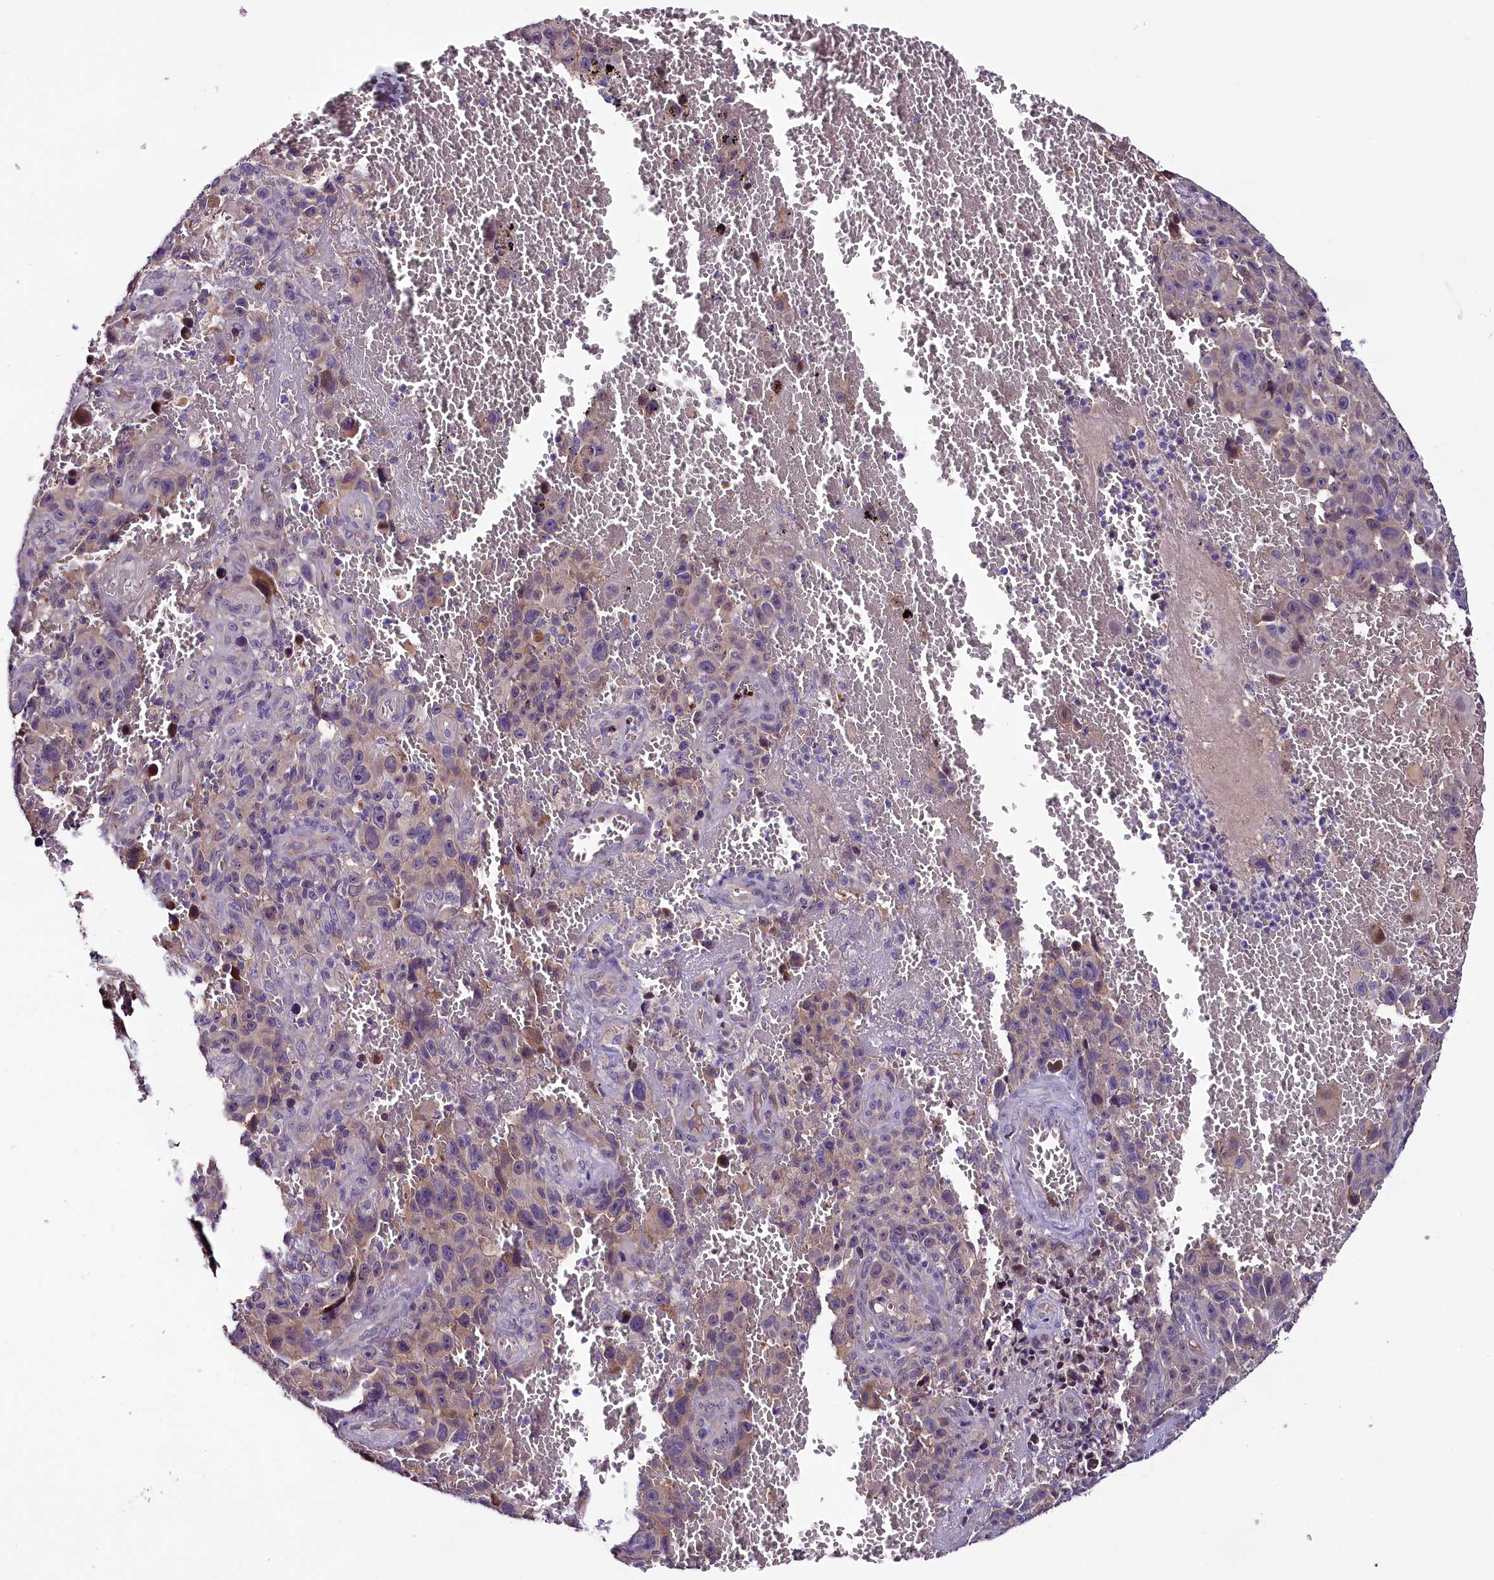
{"staining": {"intensity": "weak", "quantity": "25%-75%", "location": "cytoplasmic/membranous,nuclear"}, "tissue": "melanoma", "cell_type": "Tumor cells", "image_type": "cancer", "snomed": [{"axis": "morphology", "description": "Malignant melanoma, NOS"}, {"axis": "topography", "description": "Skin"}], "caption": "Immunohistochemical staining of melanoma exhibits low levels of weak cytoplasmic/membranous and nuclear staining in about 25%-75% of tumor cells. The protein is shown in brown color, while the nuclei are stained blue.", "gene": "C9orf40", "patient": {"sex": "female", "age": 82}}